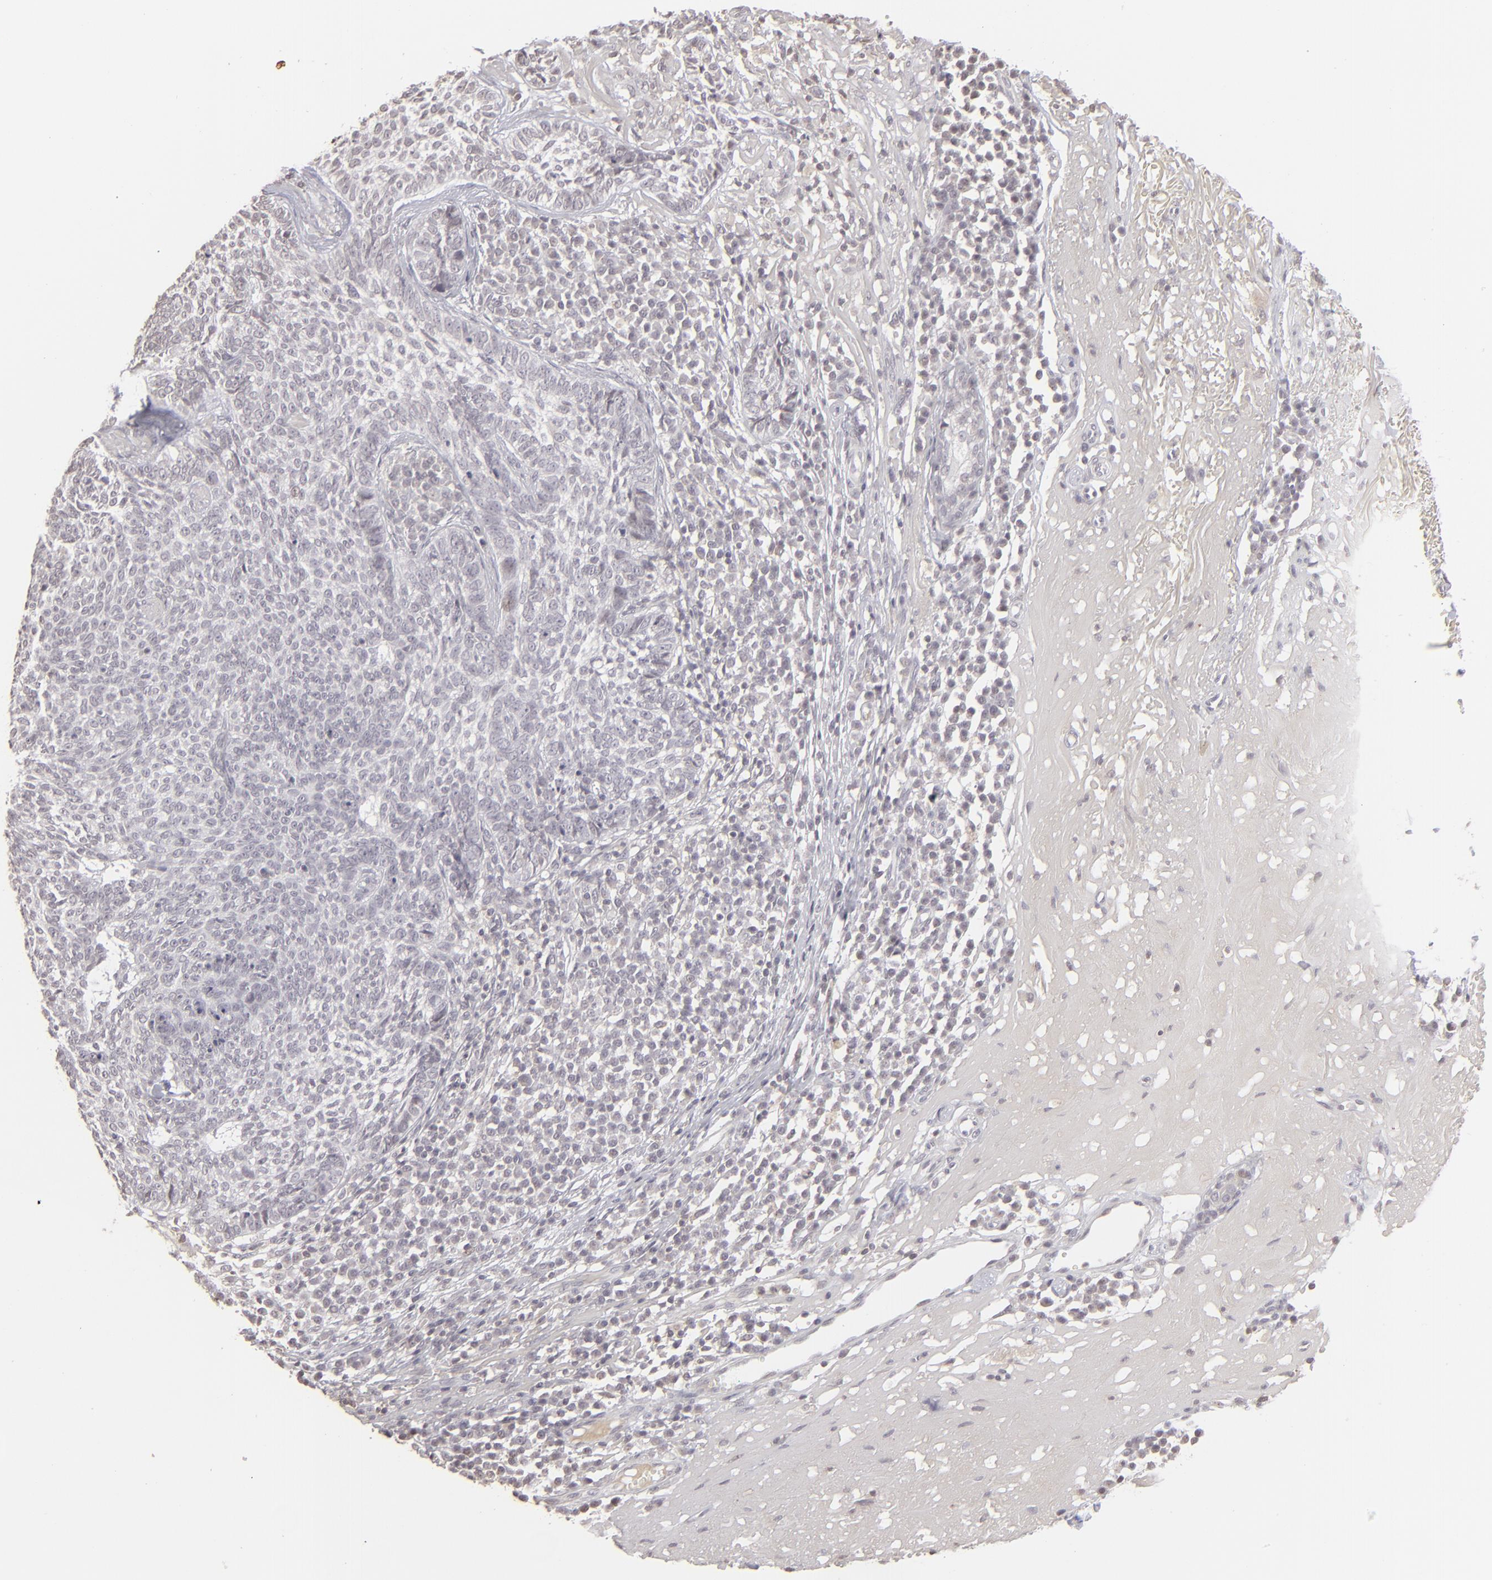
{"staining": {"intensity": "negative", "quantity": "none", "location": "none"}, "tissue": "skin cancer", "cell_type": "Tumor cells", "image_type": "cancer", "snomed": [{"axis": "morphology", "description": "Basal cell carcinoma"}, {"axis": "topography", "description": "Skin"}], "caption": "Human skin cancer (basal cell carcinoma) stained for a protein using immunohistochemistry (IHC) shows no positivity in tumor cells.", "gene": "CLDN2", "patient": {"sex": "female", "age": 89}}